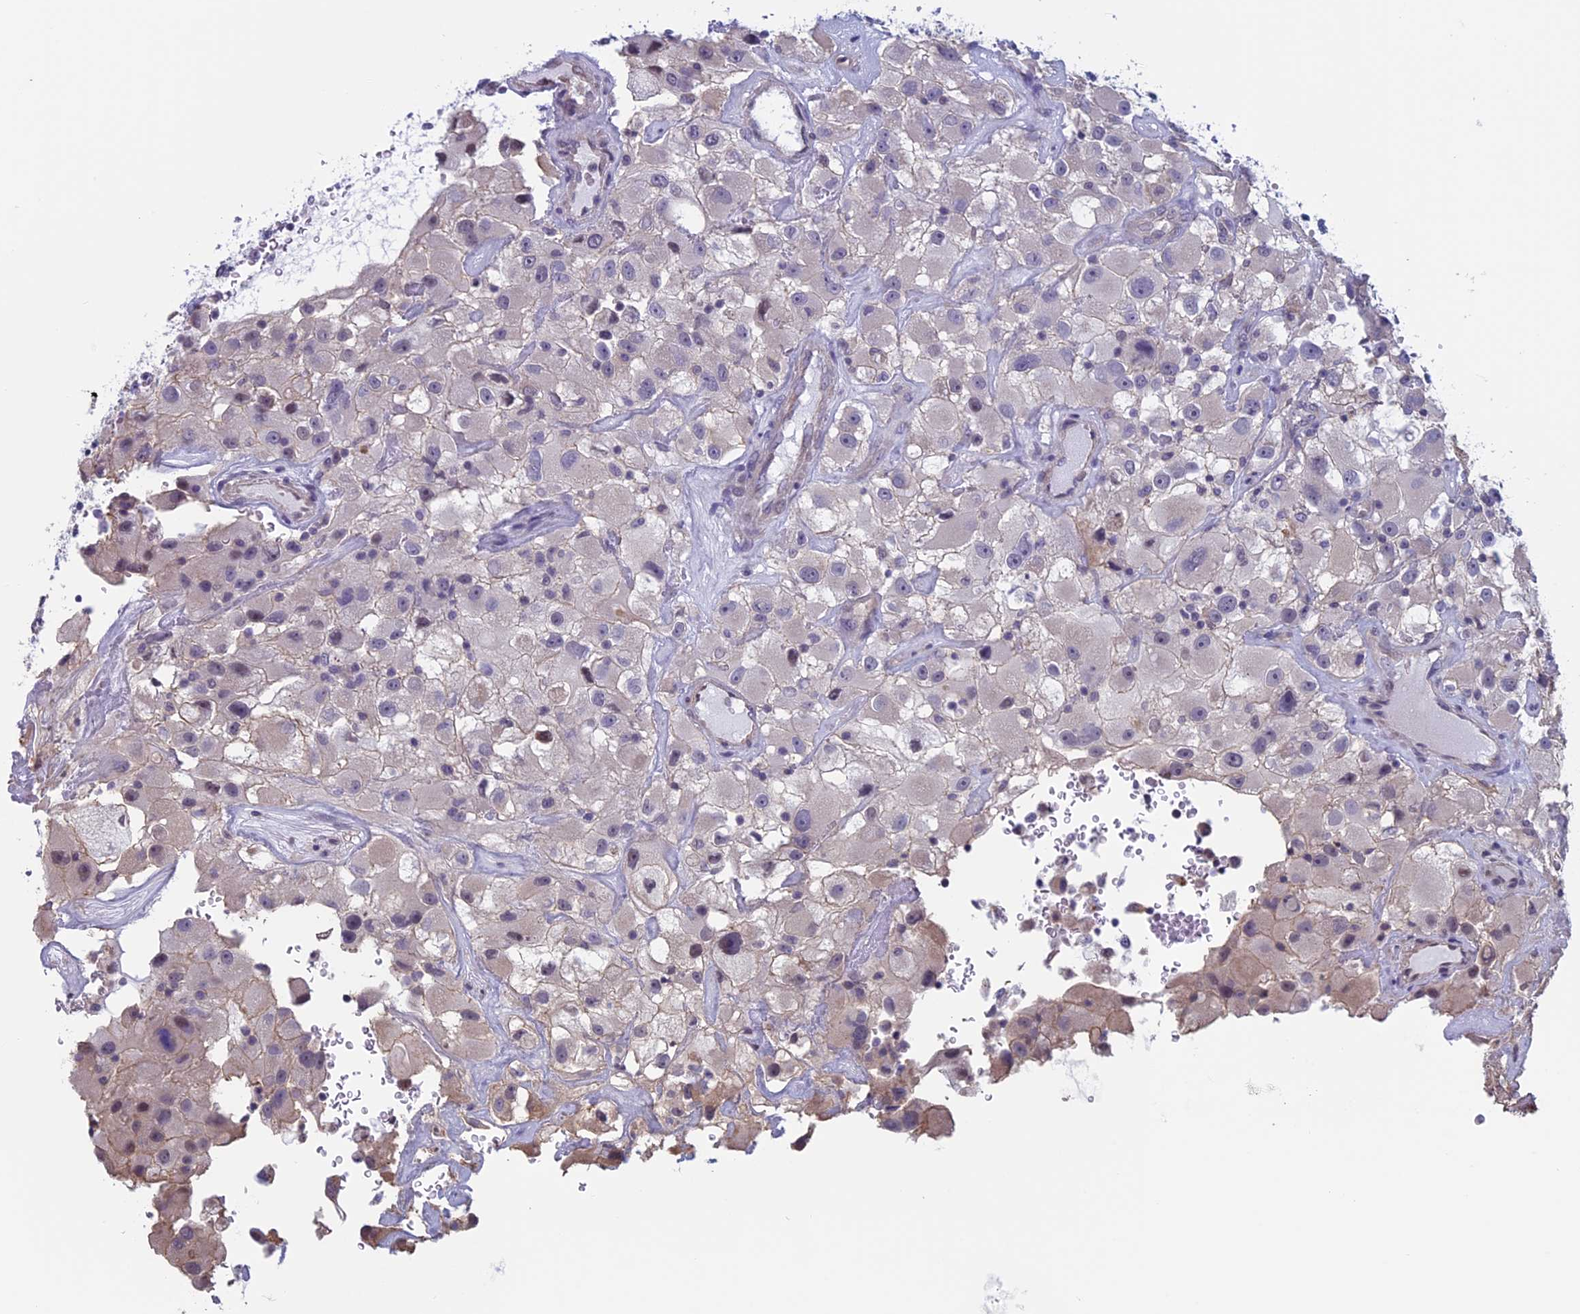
{"staining": {"intensity": "negative", "quantity": "none", "location": "none"}, "tissue": "renal cancer", "cell_type": "Tumor cells", "image_type": "cancer", "snomed": [{"axis": "morphology", "description": "Adenocarcinoma, NOS"}, {"axis": "topography", "description": "Kidney"}], "caption": "A high-resolution micrograph shows immunohistochemistry staining of adenocarcinoma (renal), which demonstrates no significant expression in tumor cells. (Immunohistochemistry, brightfield microscopy, high magnification).", "gene": "SLC1A6", "patient": {"sex": "female", "age": 52}}